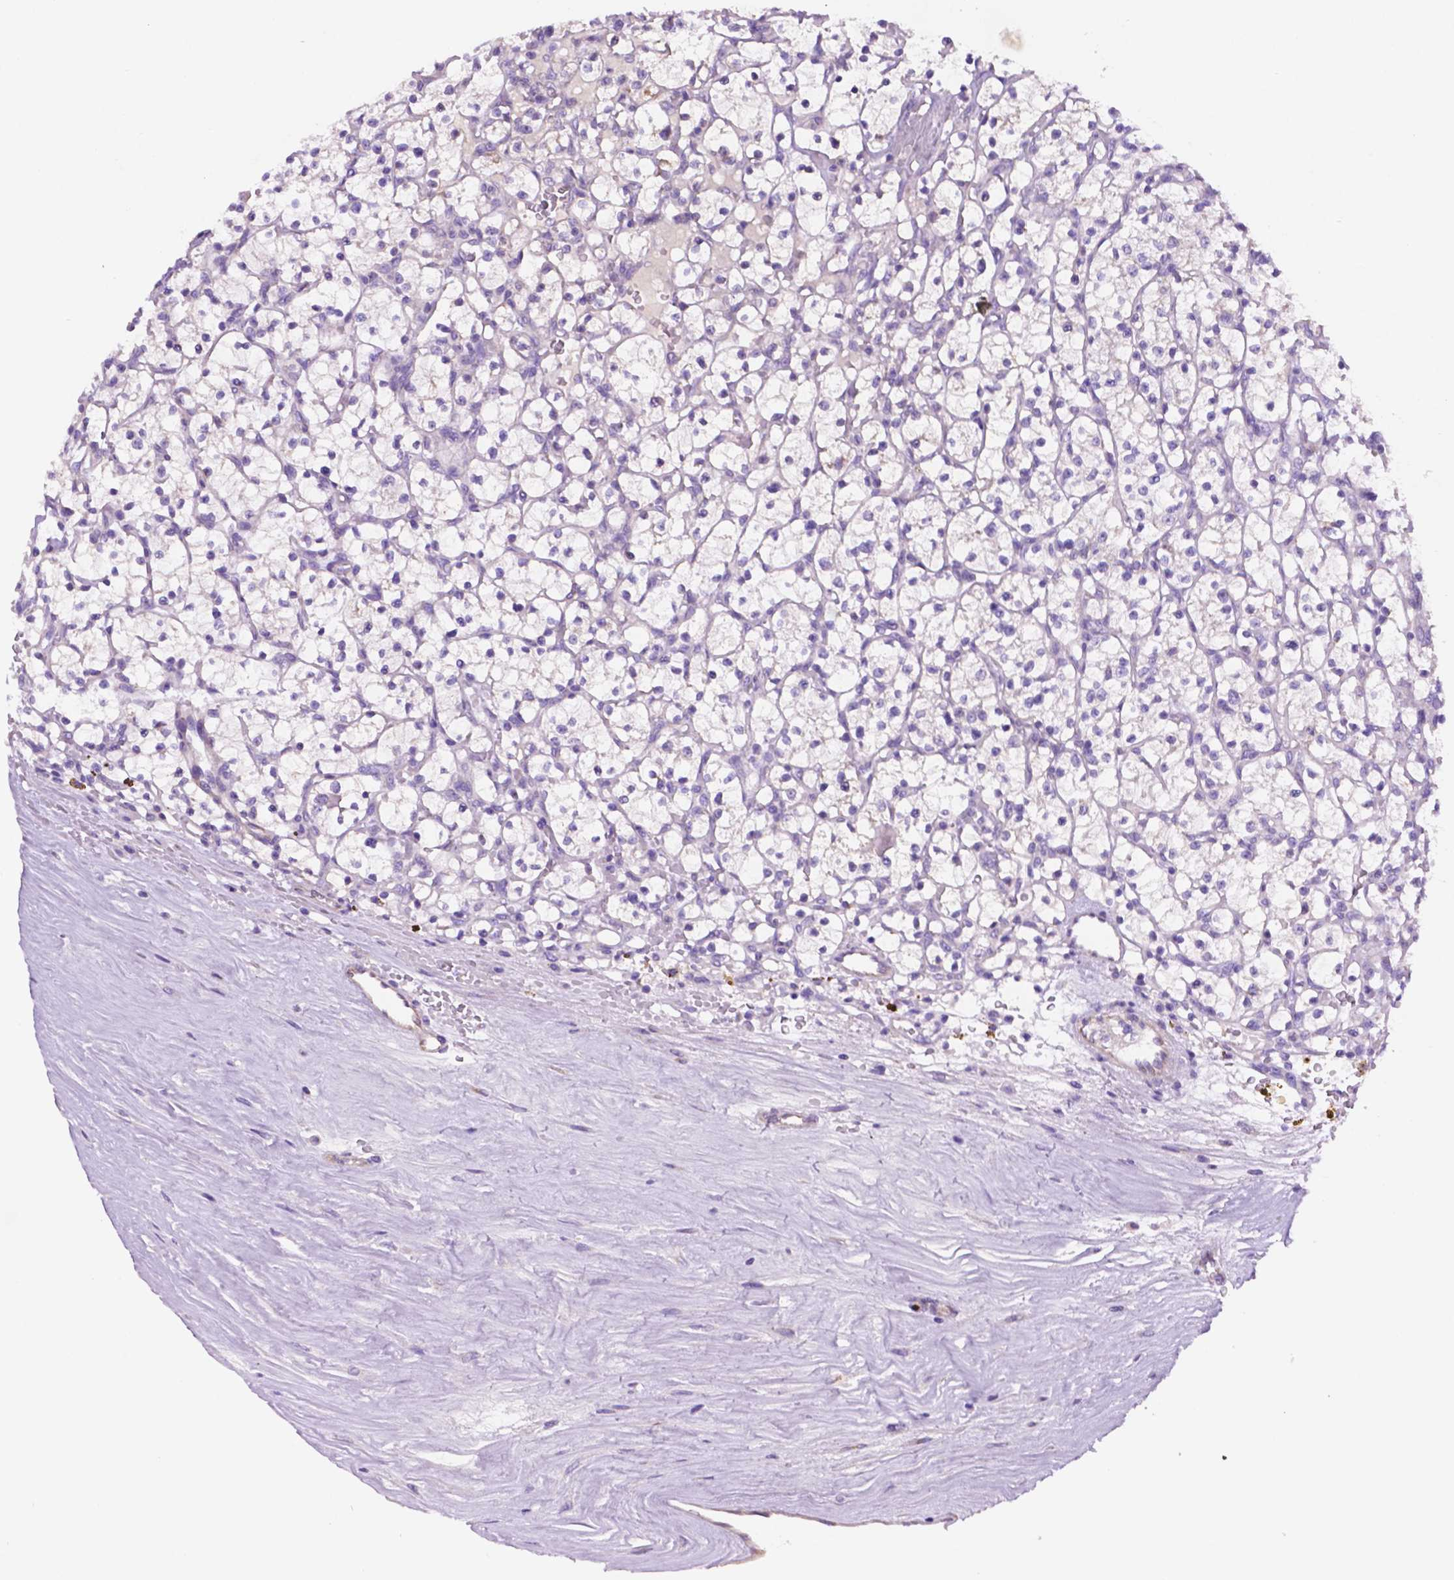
{"staining": {"intensity": "negative", "quantity": "none", "location": "none"}, "tissue": "renal cancer", "cell_type": "Tumor cells", "image_type": "cancer", "snomed": [{"axis": "morphology", "description": "Adenocarcinoma, NOS"}, {"axis": "topography", "description": "Kidney"}], "caption": "Immunohistochemistry histopathology image of renal adenocarcinoma stained for a protein (brown), which reveals no positivity in tumor cells.", "gene": "CEACAM7", "patient": {"sex": "female", "age": 64}}